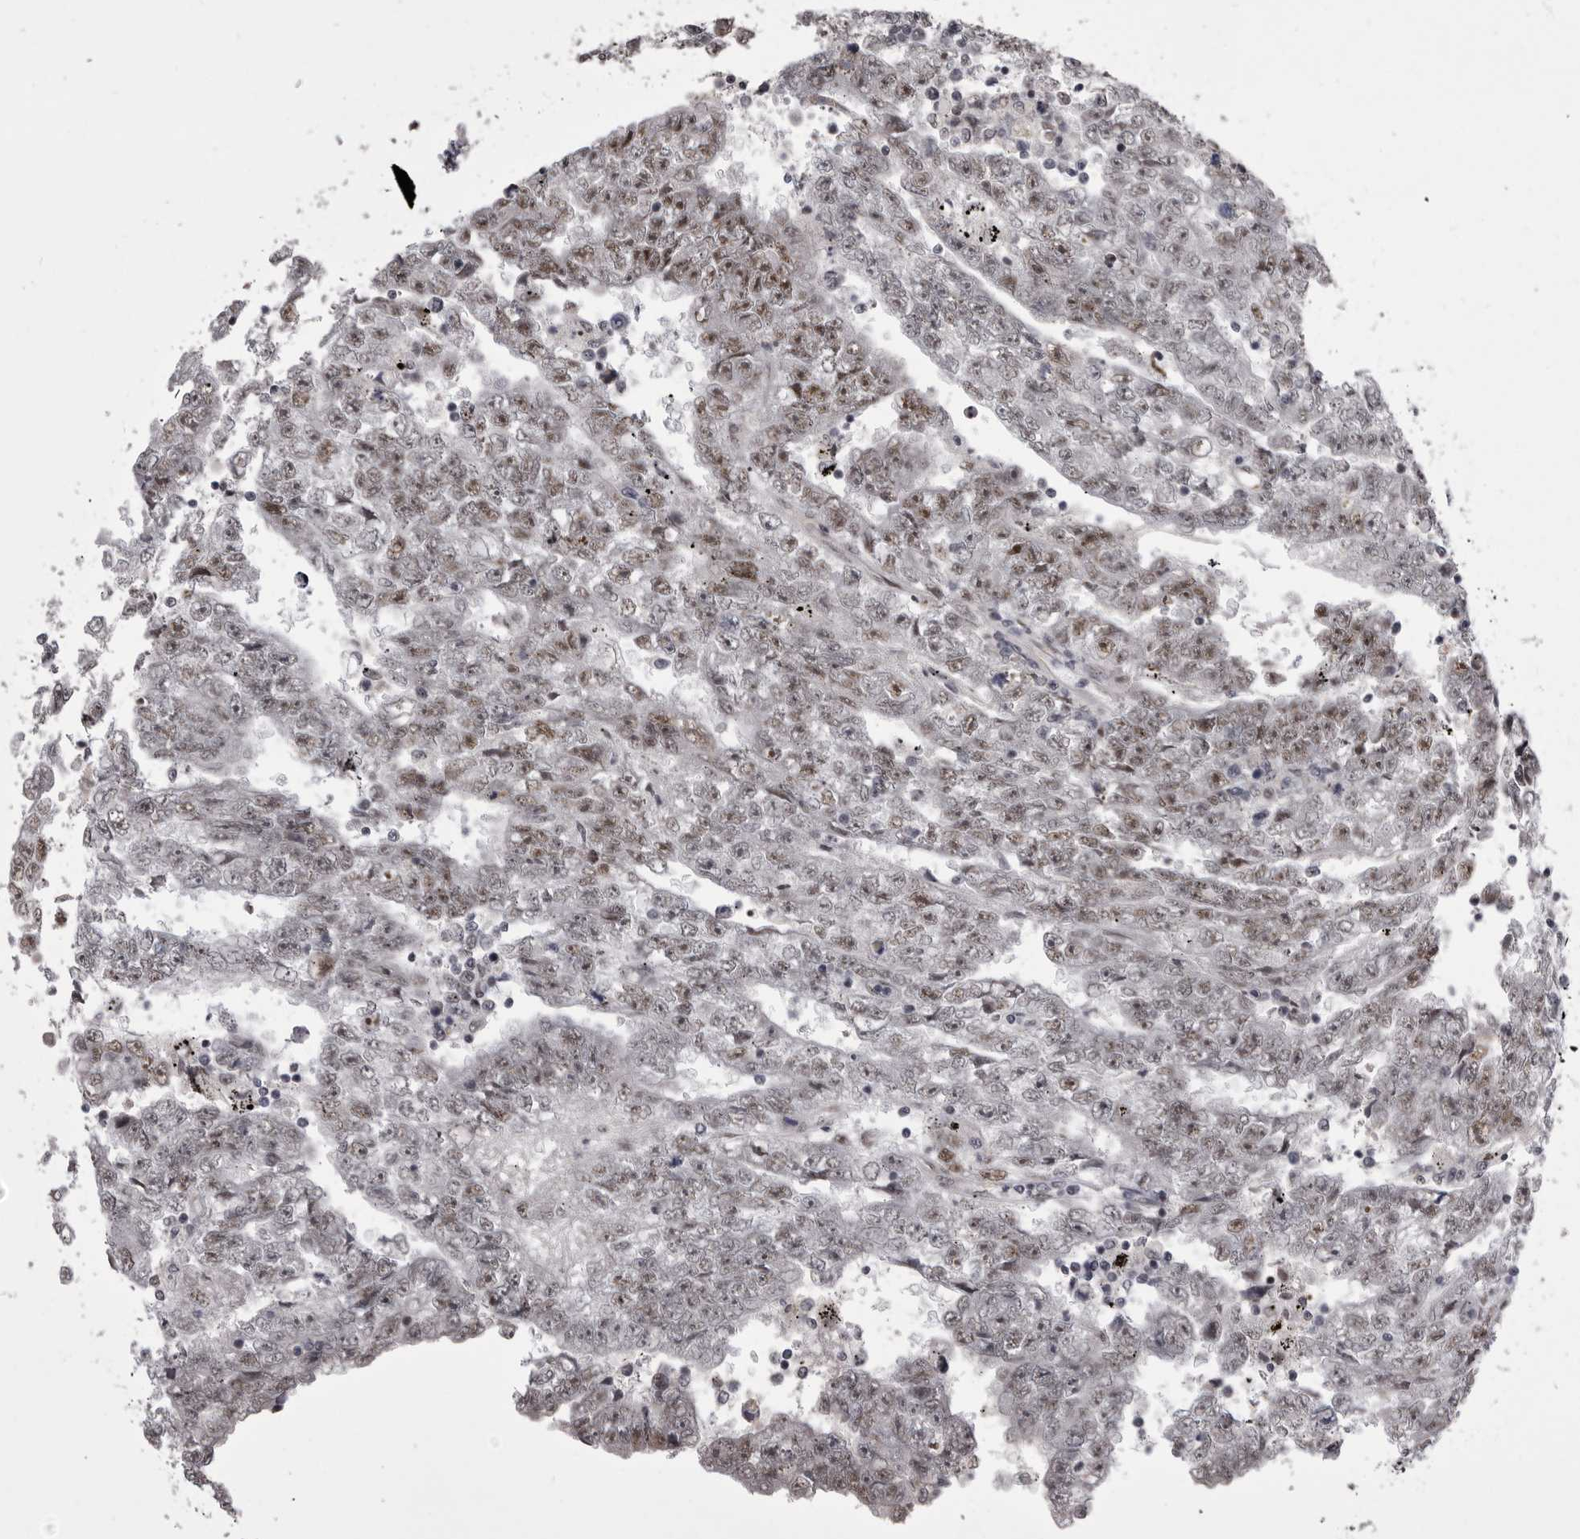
{"staining": {"intensity": "weak", "quantity": "25%-75%", "location": "nuclear"}, "tissue": "testis cancer", "cell_type": "Tumor cells", "image_type": "cancer", "snomed": [{"axis": "morphology", "description": "Carcinoma, Embryonal, NOS"}, {"axis": "topography", "description": "Testis"}], "caption": "This image demonstrates IHC staining of human embryonal carcinoma (testis), with low weak nuclear staining in approximately 25%-75% of tumor cells.", "gene": "PRPF3", "patient": {"sex": "male", "age": 25}}